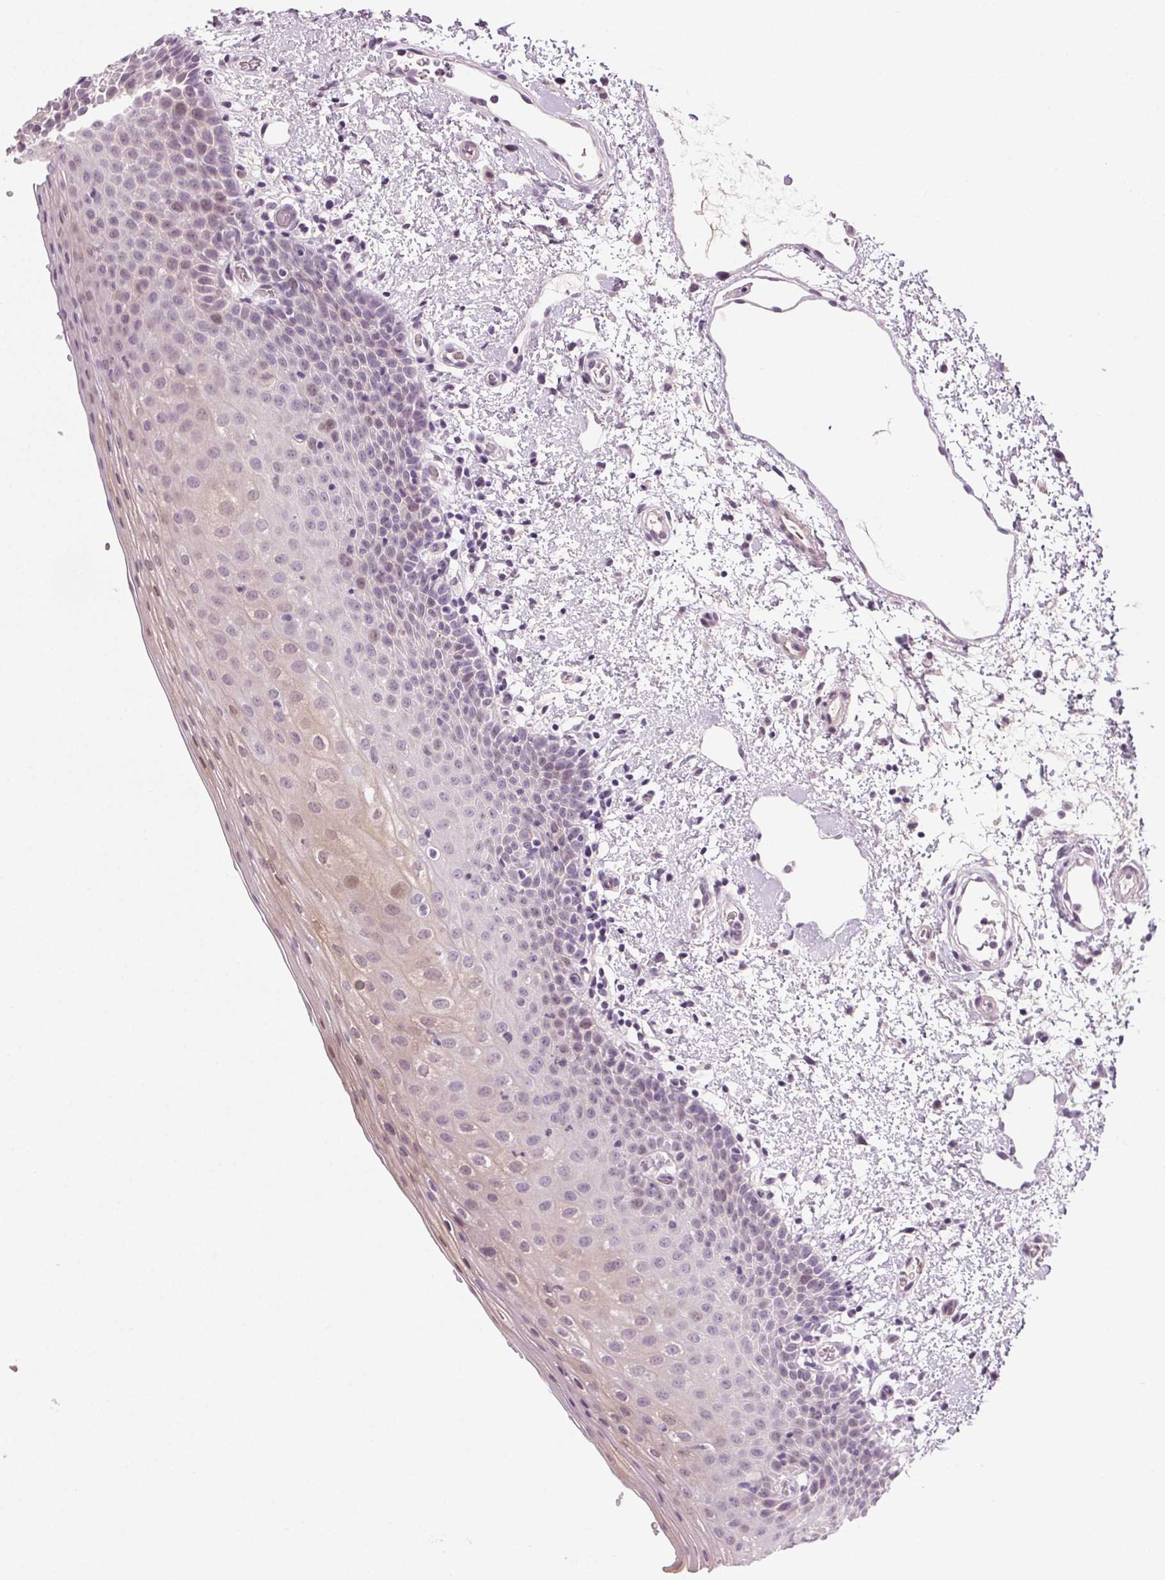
{"staining": {"intensity": "negative", "quantity": "none", "location": "none"}, "tissue": "oral mucosa", "cell_type": "Squamous epithelial cells", "image_type": "normal", "snomed": [{"axis": "morphology", "description": "Normal tissue, NOS"}, {"axis": "topography", "description": "Oral tissue"}, {"axis": "topography", "description": "Head-Neck"}], "caption": "The immunohistochemistry photomicrograph has no significant expression in squamous epithelial cells of oral mucosa. (Brightfield microscopy of DAB immunohistochemistry (IHC) at high magnification).", "gene": "HSF5", "patient": {"sex": "female", "age": 55}}